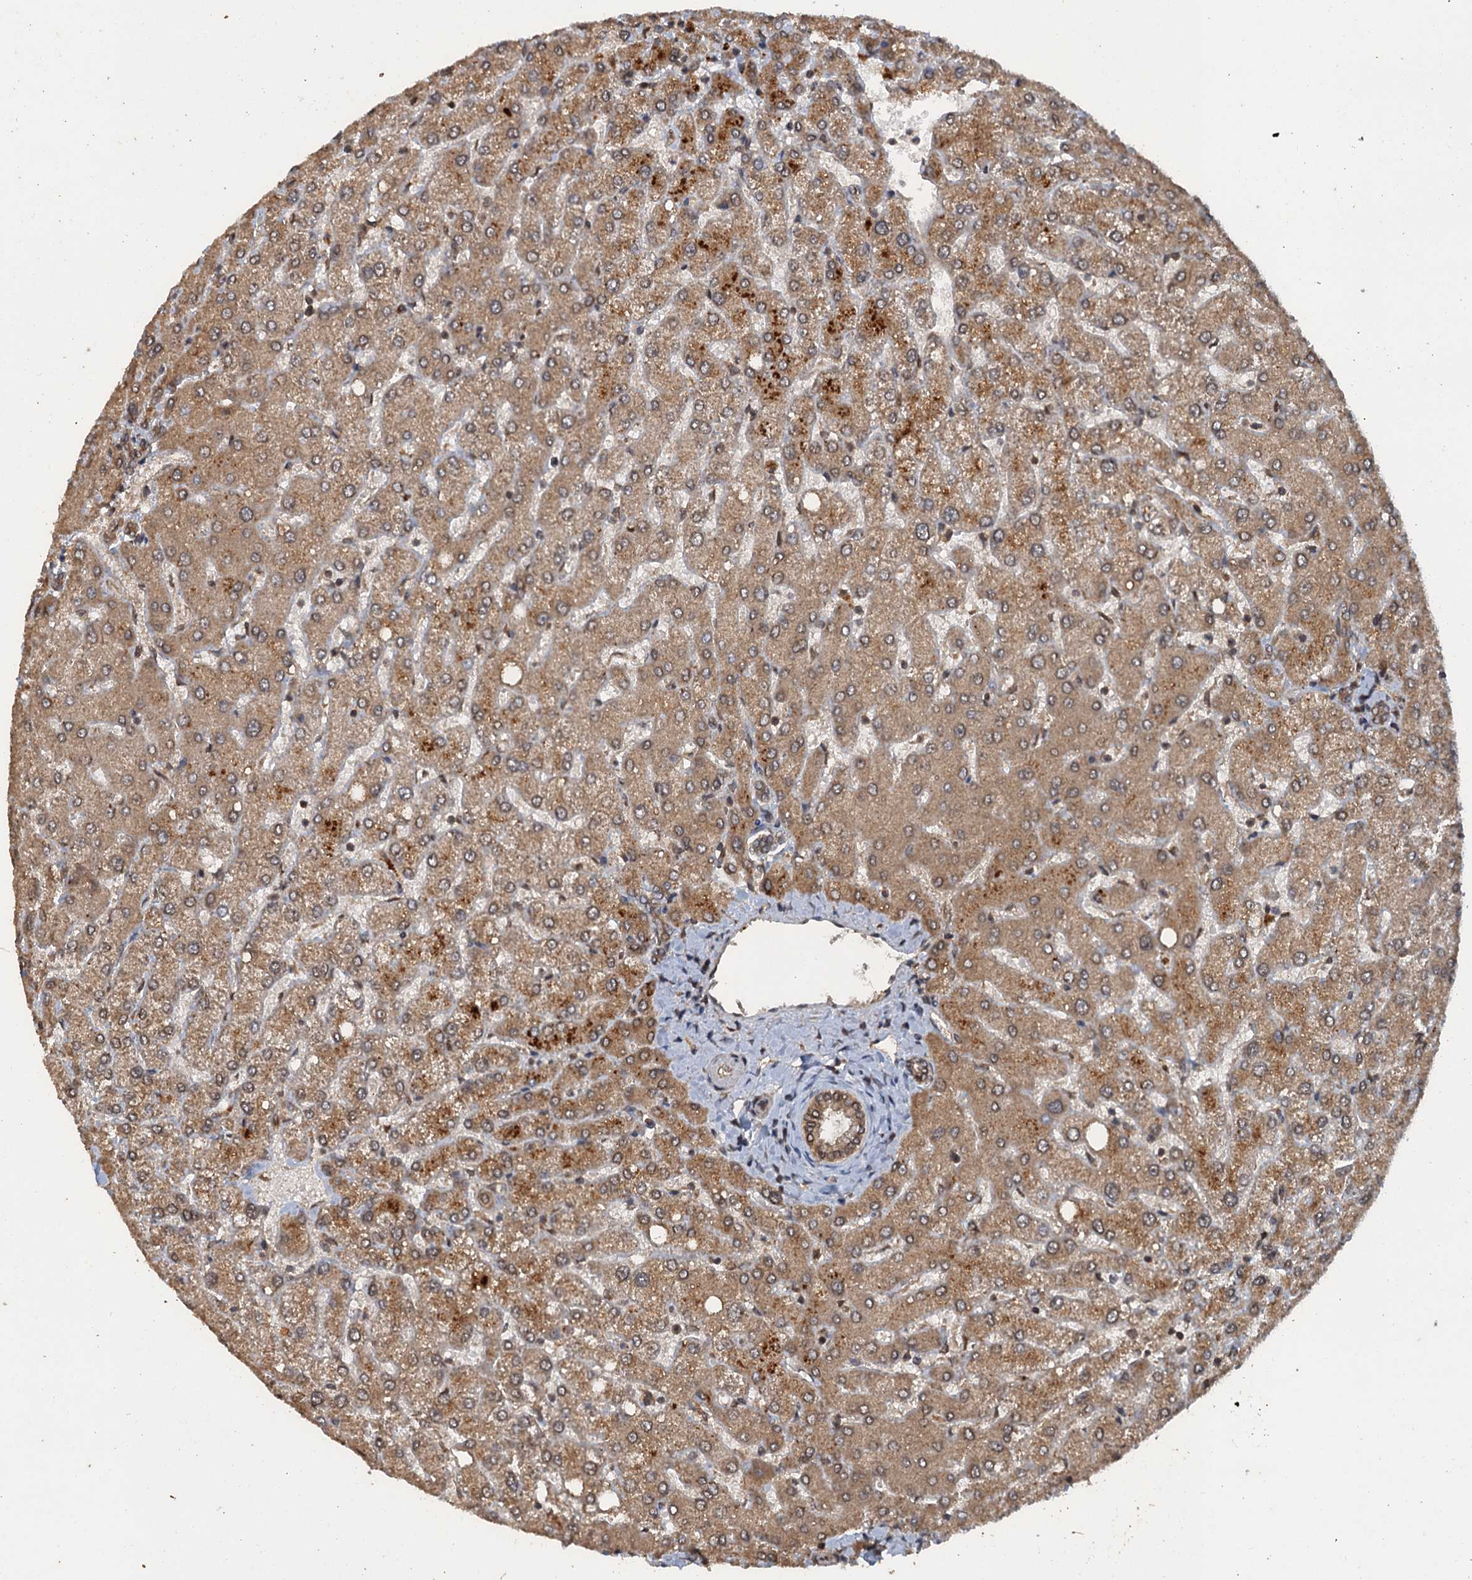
{"staining": {"intensity": "moderate", "quantity": ">75%", "location": "cytoplasmic/membranous,nuclear"}, "tissue": "liver", "cell_type": "Cholangiocytes", "image_type": "normal", "snomed": [{"axis": "morphology", "description": "Normal tissue, NOS"}, {"axis": "topography", "description": "Liver"}], "caption": "Cholangiocytes demonstrate medium levels of moderate cytoplasmic/membranous,nuclear positivity in about >75% of cells in normal human liver.", "gene": "GLE1", "patient": {"sex": "female", "age": 54}}